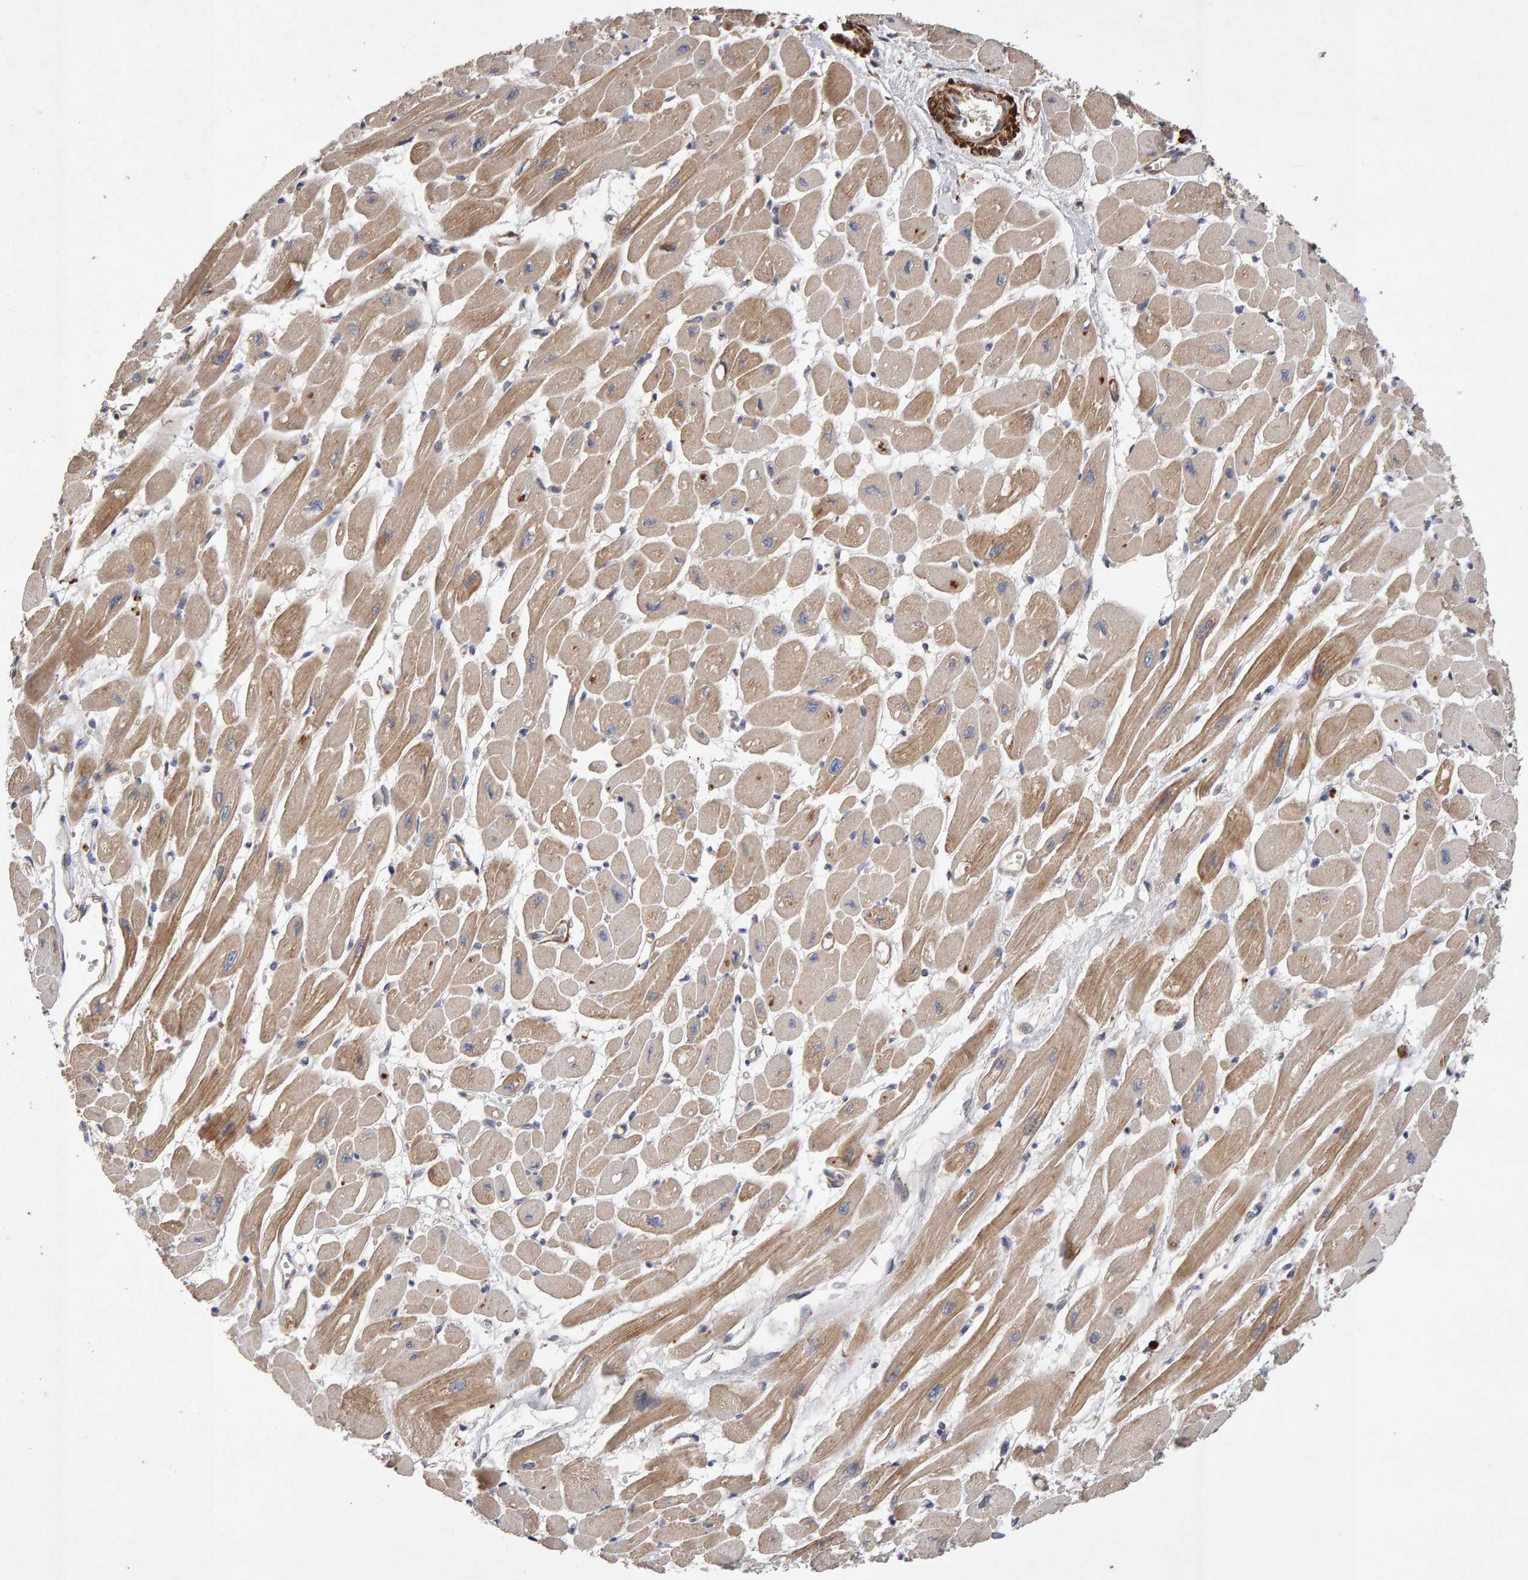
{"staining": {"intensity": "moderate", "quantity": ">75%", "location": "cytoplasmic/membranous"}, "tissue": "heart muscle", "cell_type": "Cardiomyocytes", "image_type": "normal", "snomed": [{"axis": "morphology", "description": "Normal tissue, NOS"}, {"axis": "topography", "description": "Heart"}], "caption": "Heart muscle stained with DAB immunohistochemistry (IHC) demonstrates medium levels of moderate cytoplasmic/membranous expression in approximately >75% of cardiomyocytes.", "gene": "RNF19A", "patient": {"sex": "female", "age": 54}}